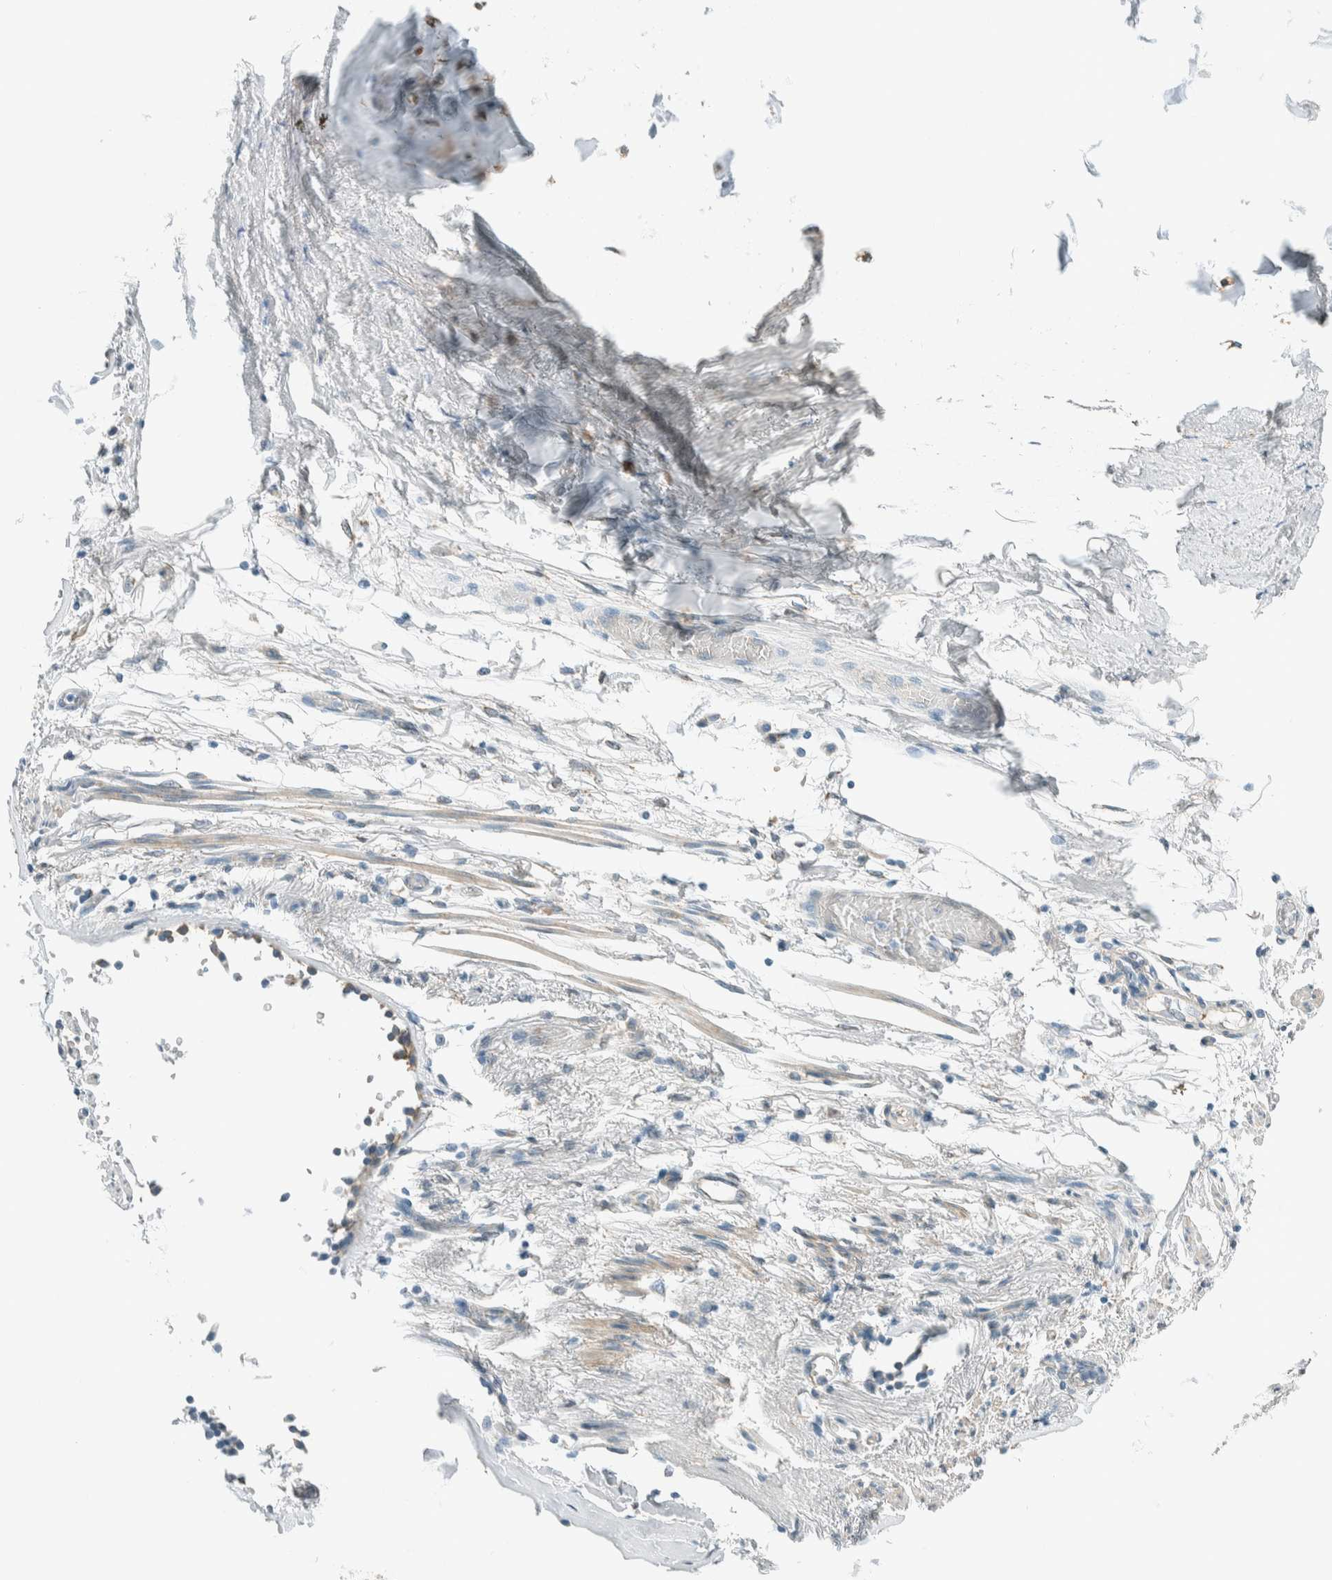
{"staining": {"intensity": "negative", "quantity": "none", "location": "none"}, "tissue": "adipose tissue", "cell_type": "Adipocytes", "image_type": "normal", "snomed": [{"axis": "morphology", "description": "Normal tissue, NOS"}, {"axis": "topography", "description": "Cartilage tissue"}, {"axis": "topography", "description": "Lung"}], "caption": "IHC photomicrograph of benign adipose tissue: adipose tissue stained with DAB (3,3'-diaminobenzidine) exhibits no significant protein expression in adipocytes. (DAB (3,3'-diaminobenzidine) IHC visualized using brightfield microscopy, high magnification).", "gene": "ALDH7A1", "patient": {"sex": "female", "age": 77}}